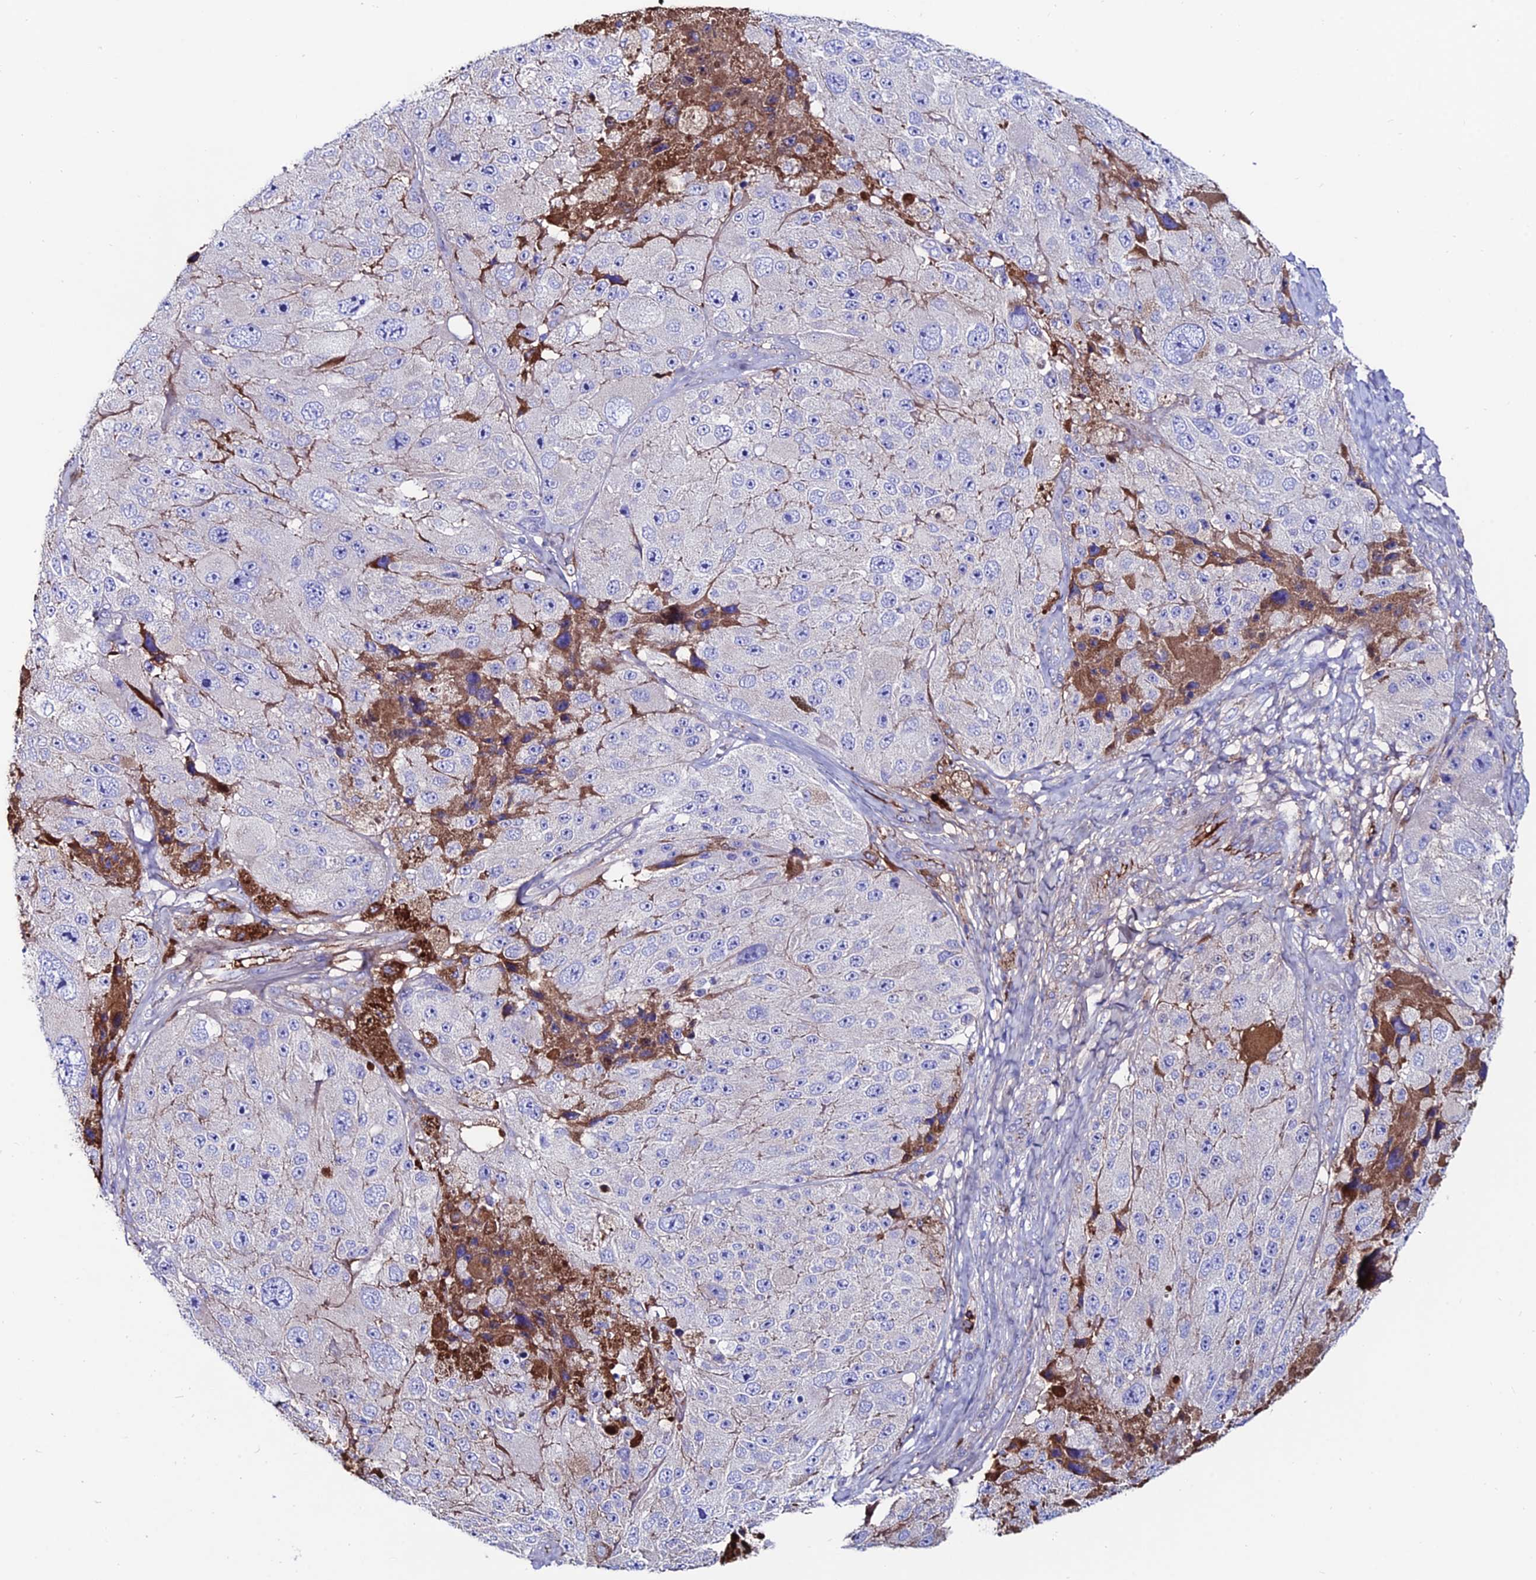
{"staining": {"intensity": "negative", "quantity": "none", "location": "none"}, "tissue": "melanoma", "cell_type": "Tumor cells", "image_type": "cancer", "snomed": [{"axis": "morphology", "description": "Malignant melanoma, Metastatic site"}, {"axis": "topography", "description": "Lymph node"}], "caption": "DAB immunohistochemical staining of melanoma exhibits no significant expression in tumor cells.", "gene": "SLC25A16", "patient": {"sex": "male", "age": 62}}